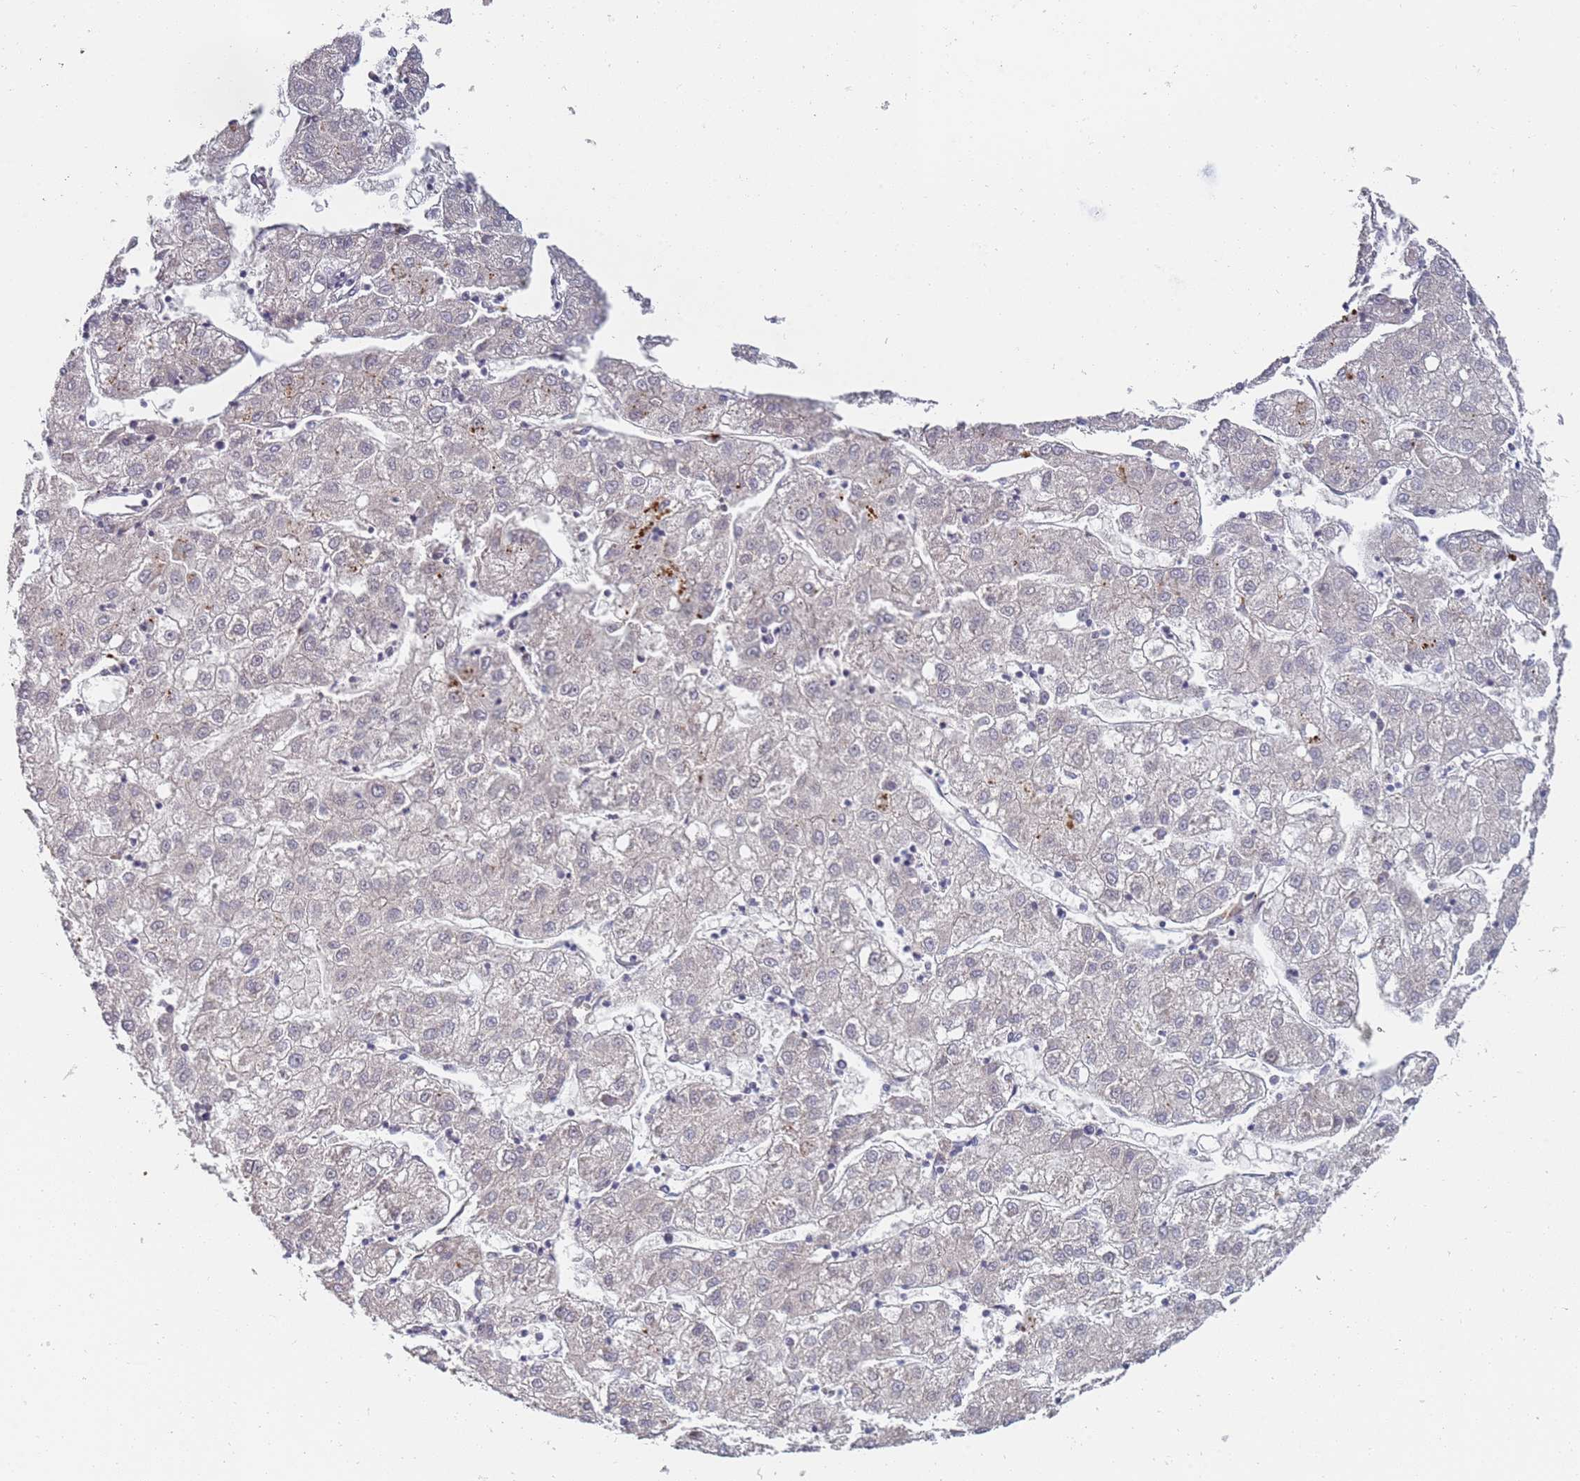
{"staining": {"intensity": "negative", "quantity": "none", "location": "none"}, "tissue": "liver cancer", "cell_type": "Tumor cells", "image_type": "cancer", "snomed": [{"axis": "morphology", "description": "Carcinoma, Hepatocellular, NOS"}, {"axis": "topography", "description": "Liver"}], "caption": "Tumor cells show no significant staining in liver cancer (hepatocellular carcinoma). The staining is performed using DAB (3,3'-diaminobenzidine) brown chromogen with nuclei counter-stained in using hematoxylin.", "gene": "VRK2", "patient": {"sex": "male", "age": 72}}